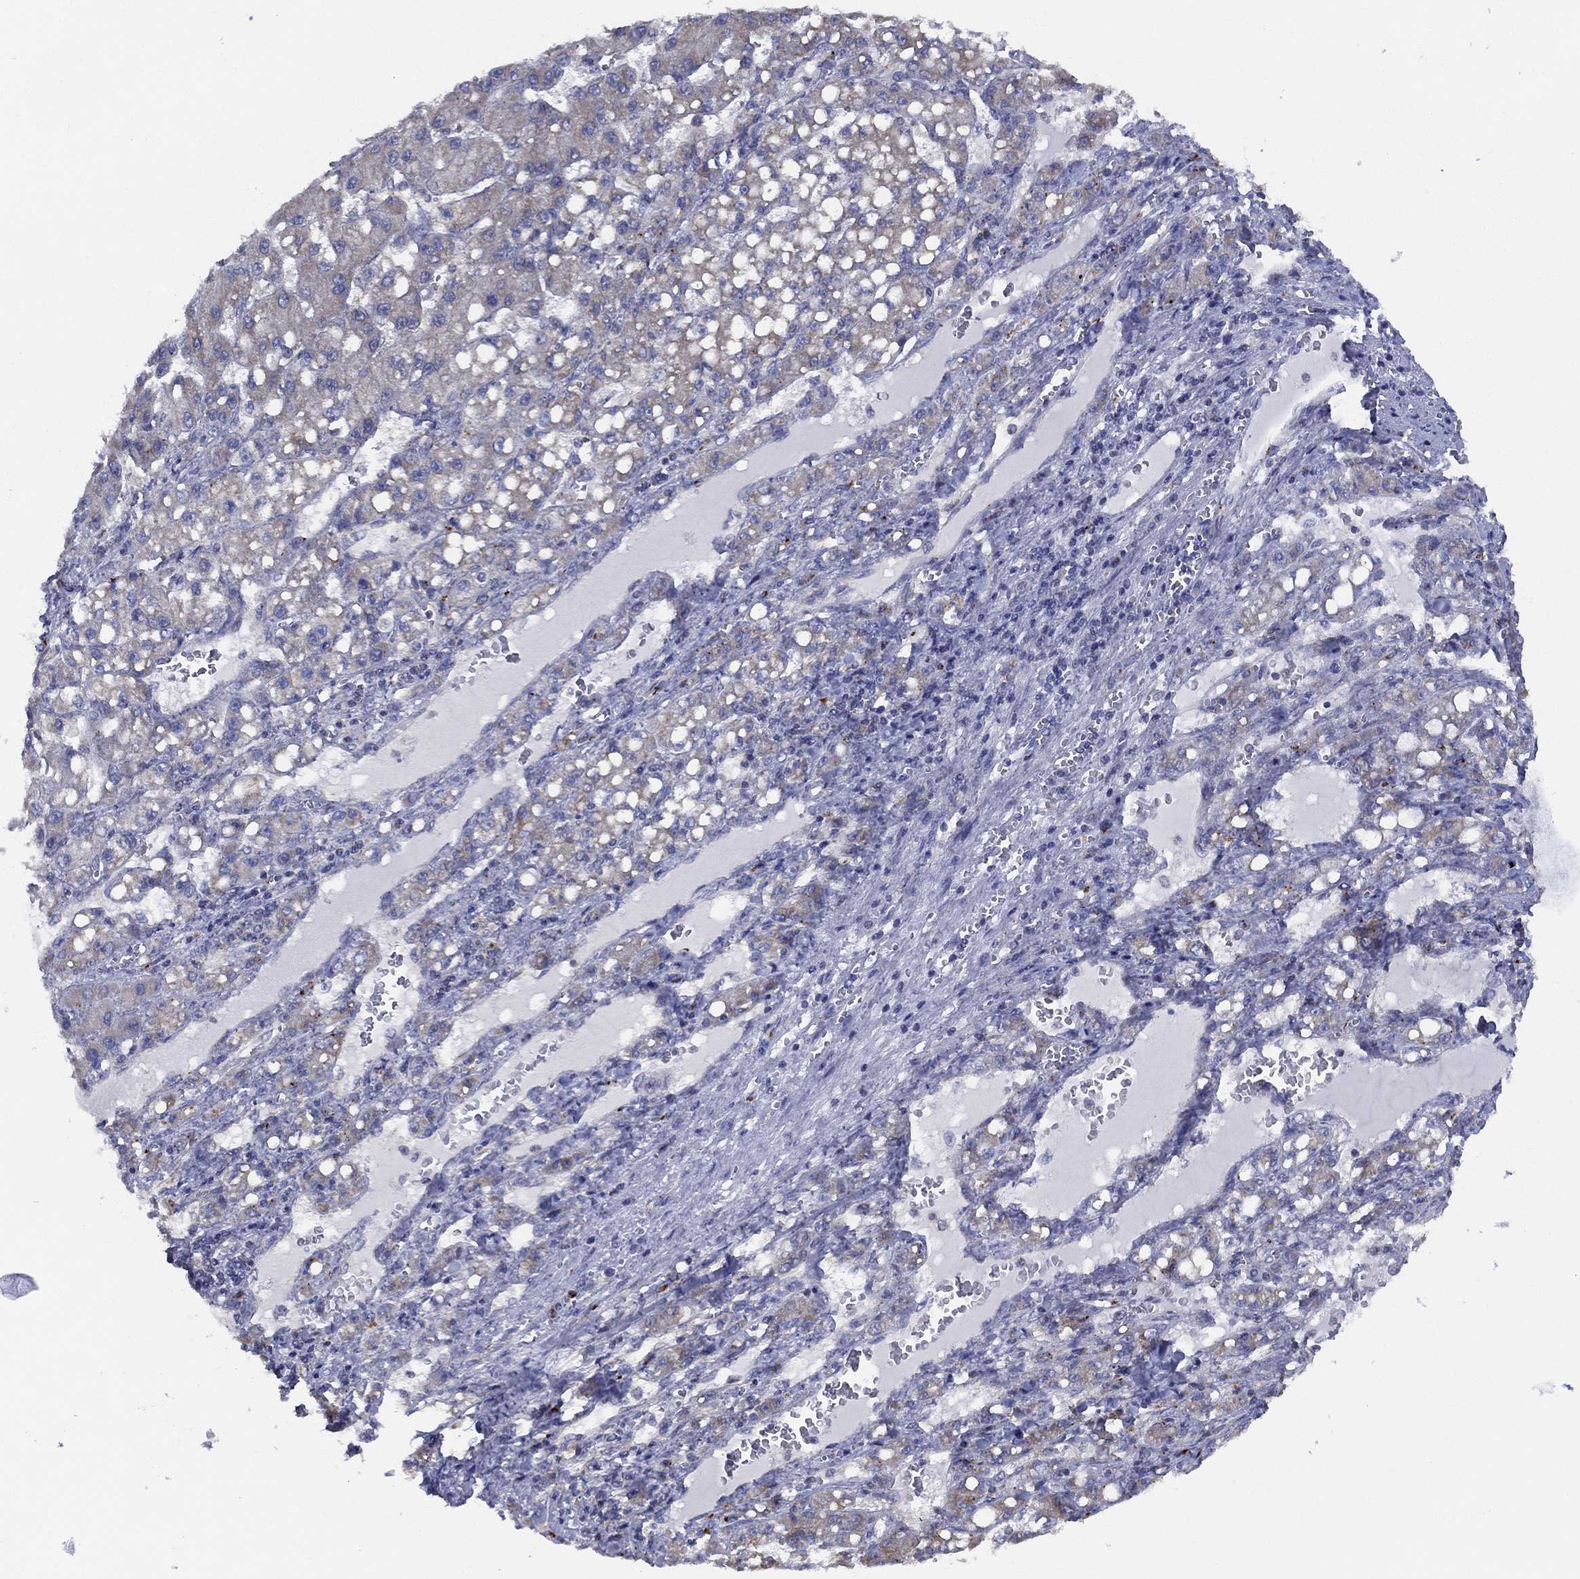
{"staining": {"intensity": "negative", "quantity": "none", "location": "none"}, "tissue": "liver cancer", "cell_type": "Tumor cells", "image_type": "cancer", "snomed": [{"axis": "morphology", "description": "Carcinoma, Hepatocellular, NOS"}, {"axis": "topography", "description": "Liver"}], "caption": "A photomicrograph of human liver hepatocellular carcinoma is negative for staining in tumor cells.", "gene": "ZNF223", "patient": {"sex": "female", "age": 65}}